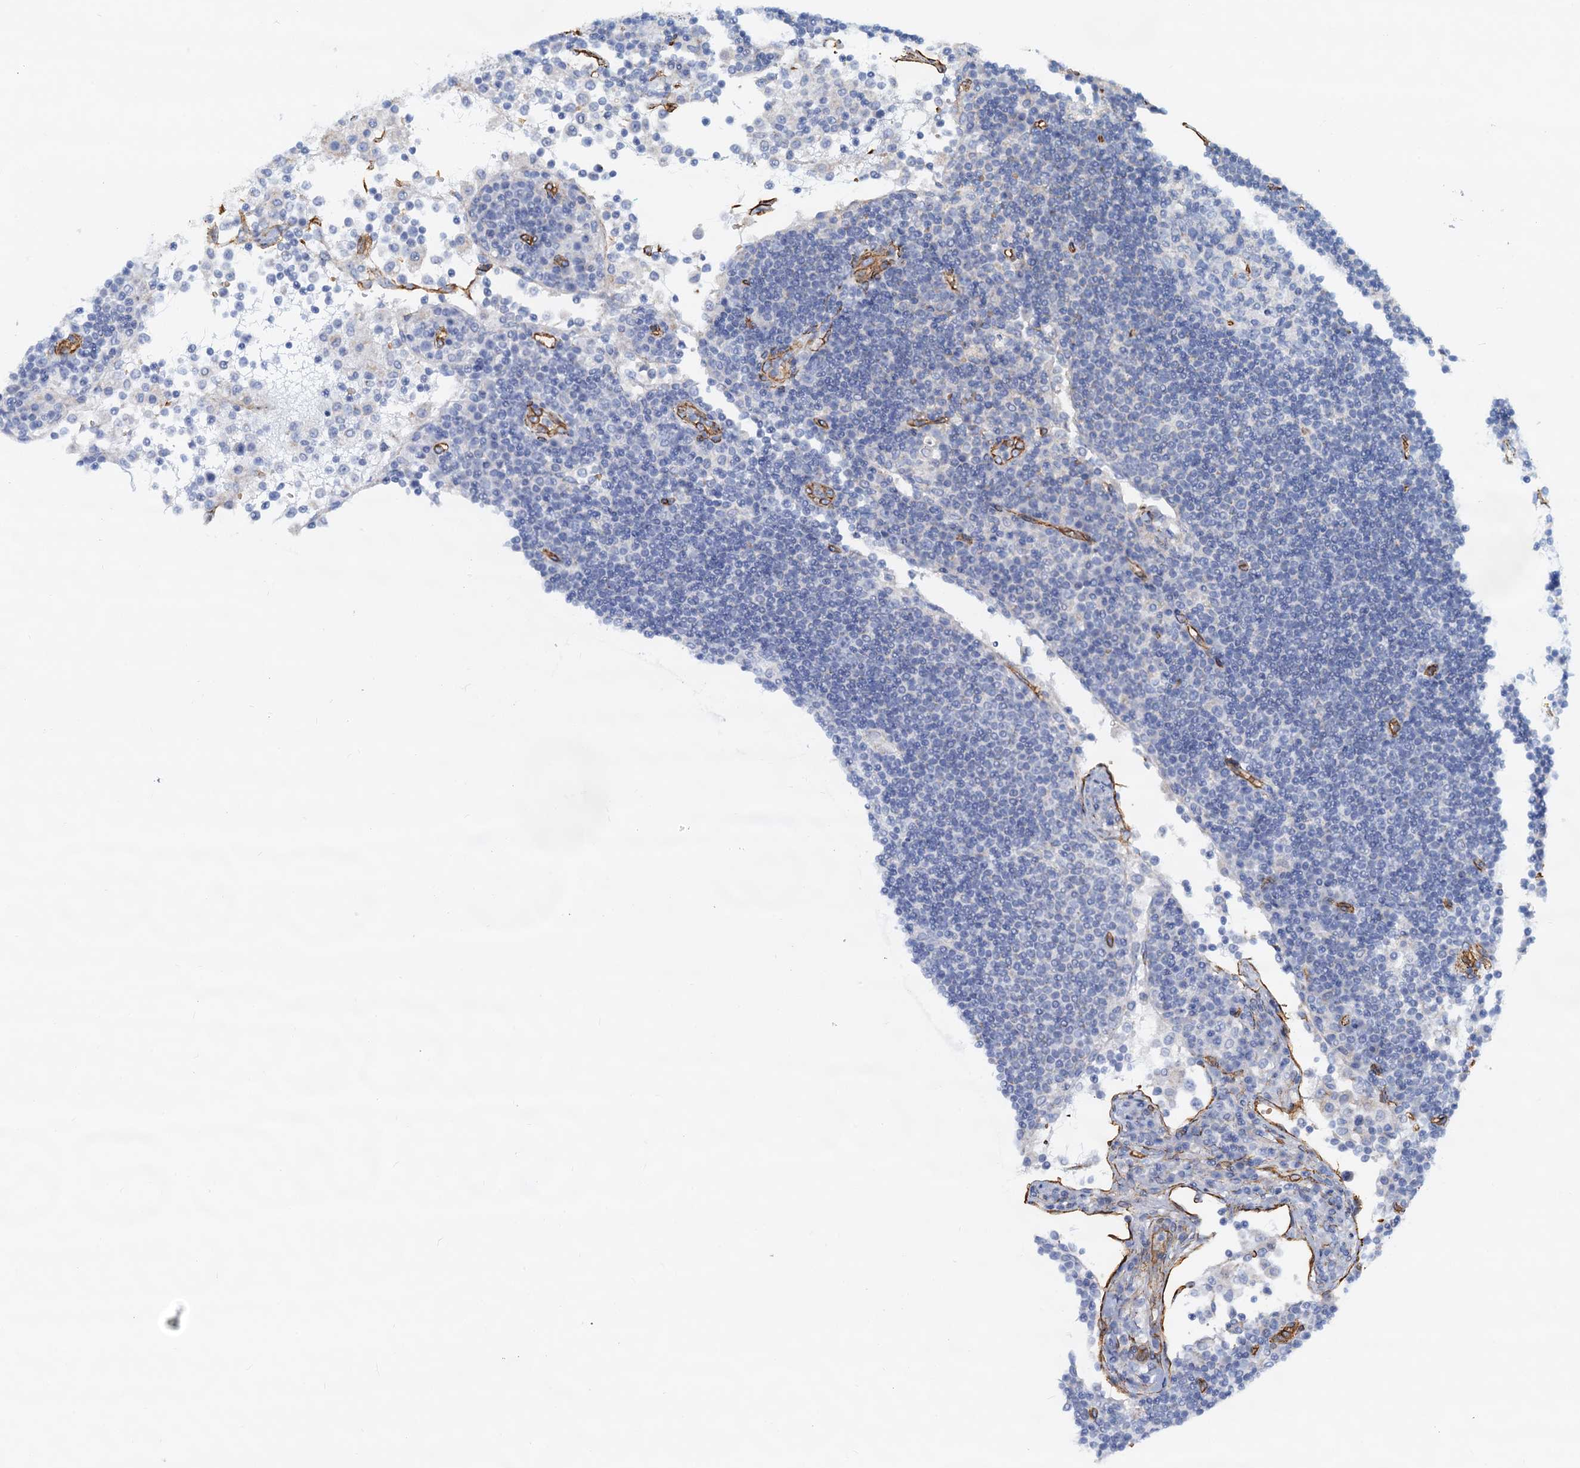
{"staining": {"intensity": "negative", "quantity": "none", "location": "none"}, "tissue": "lymph node", "cell_type": "Germinal center cells", "image_type": "normal", "snomed": [{"axis": "morphology", "description": "Normal tissue, NOS"}, {"axis": "topography", "description": "Lymph node"}], "caption": "This micrograph is of unremarkable lymph node stained with immunohistochemistry to label a protein in brown with the nuclei are counter-stained blue. There is no expression in germinal center cells.", "gene": "DGKG", "patient": {"sex": "female", "age": 53}}